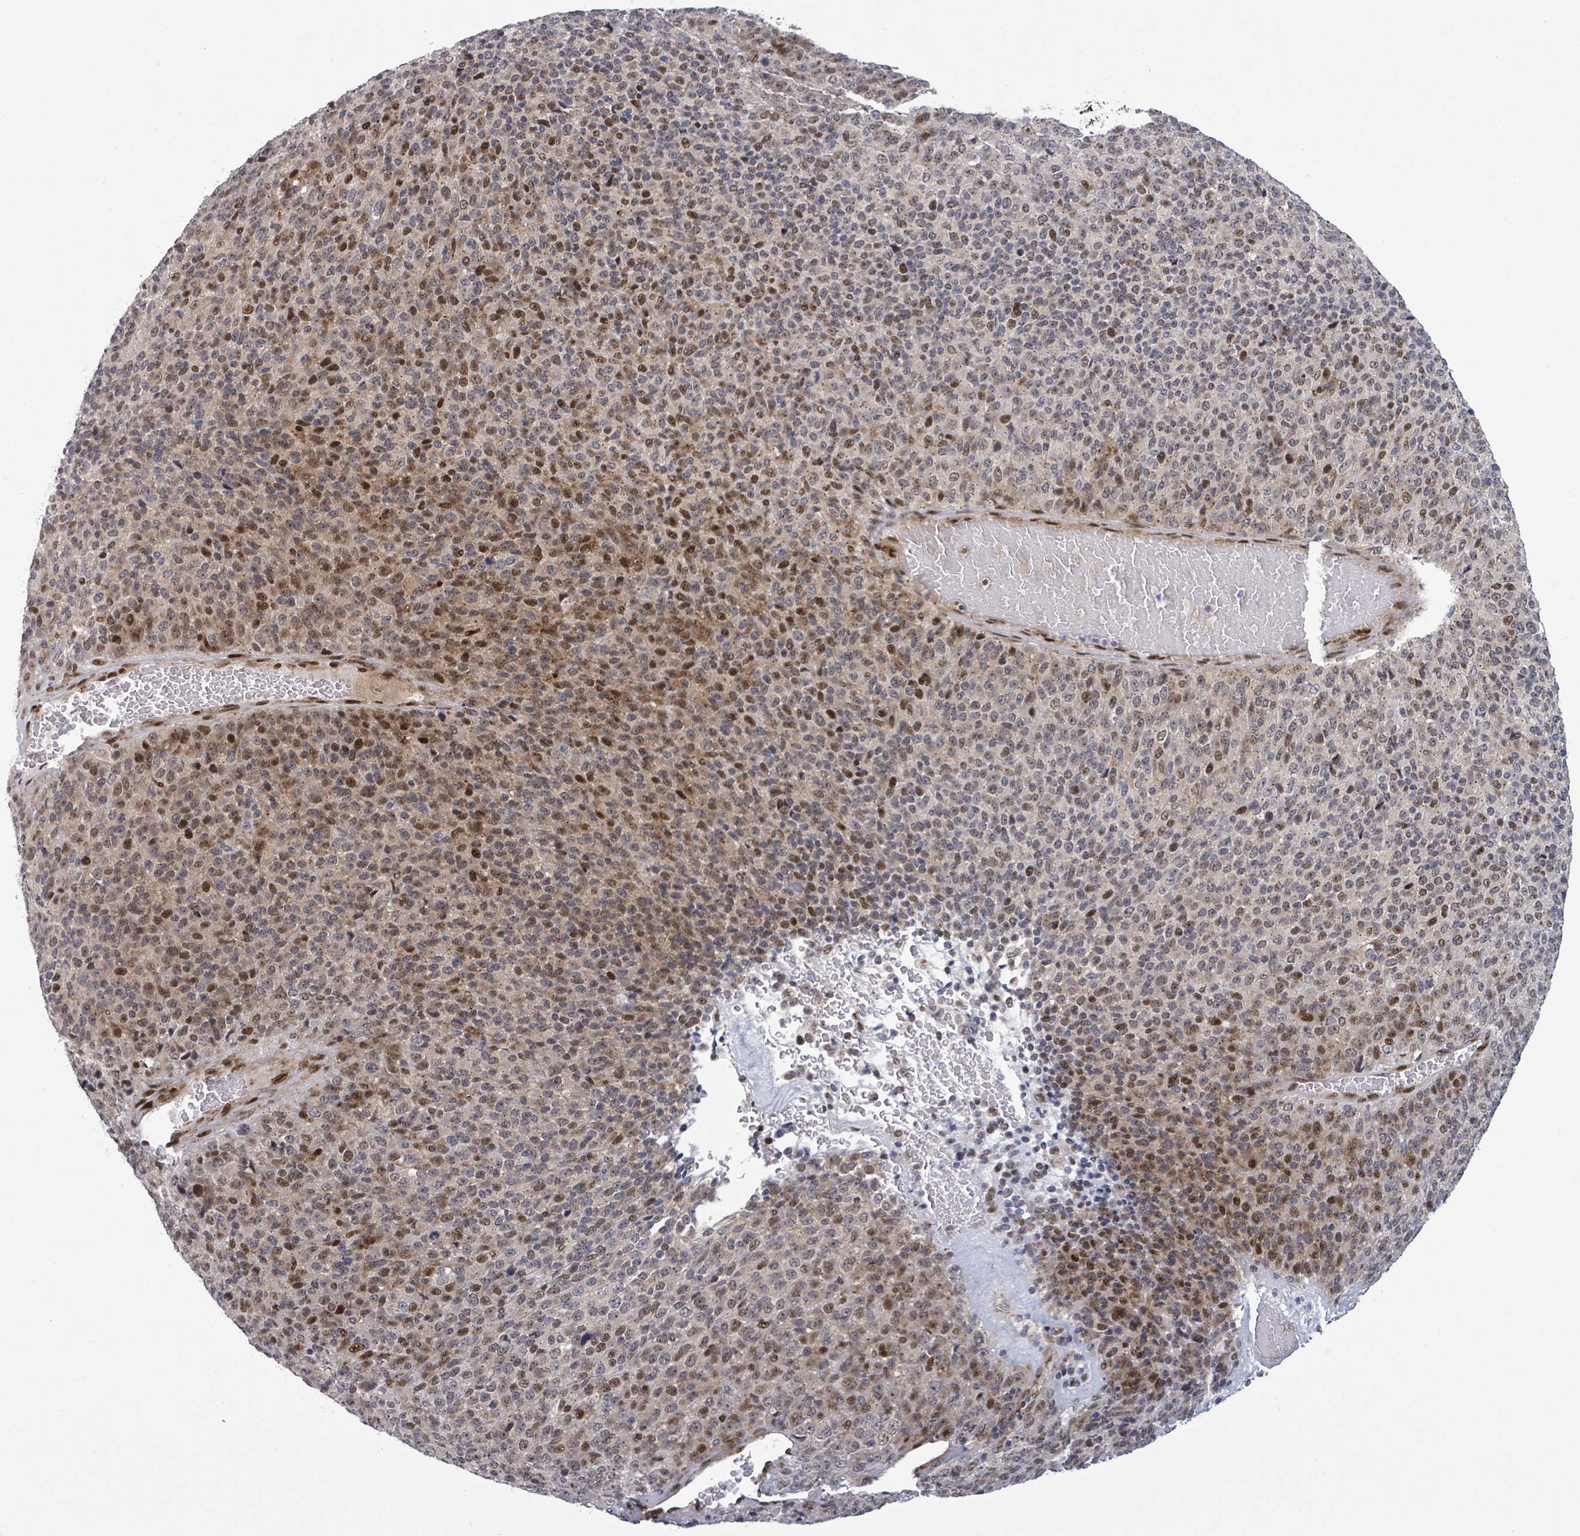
{"staining": {"intensity": "moderate", "quantity": ">75%", "location": "cytoplasmic/membranous,nuclear"}, "tissue": "melanoma", "cell_type": "Tumor cells", "image_type": "cancer", "snomed": [{"axis": "morphology", "description": "Malignant melanoma, Metastatic site"}, {"axis": "topography", "description": "Brain"}], "caption": "Human malignant melanoma (metastatic site) stained with a protein marker displays moderate staining in tumor cells.", "gene": "TUSC1", "patient": {"sex": "female", "age": 56}}